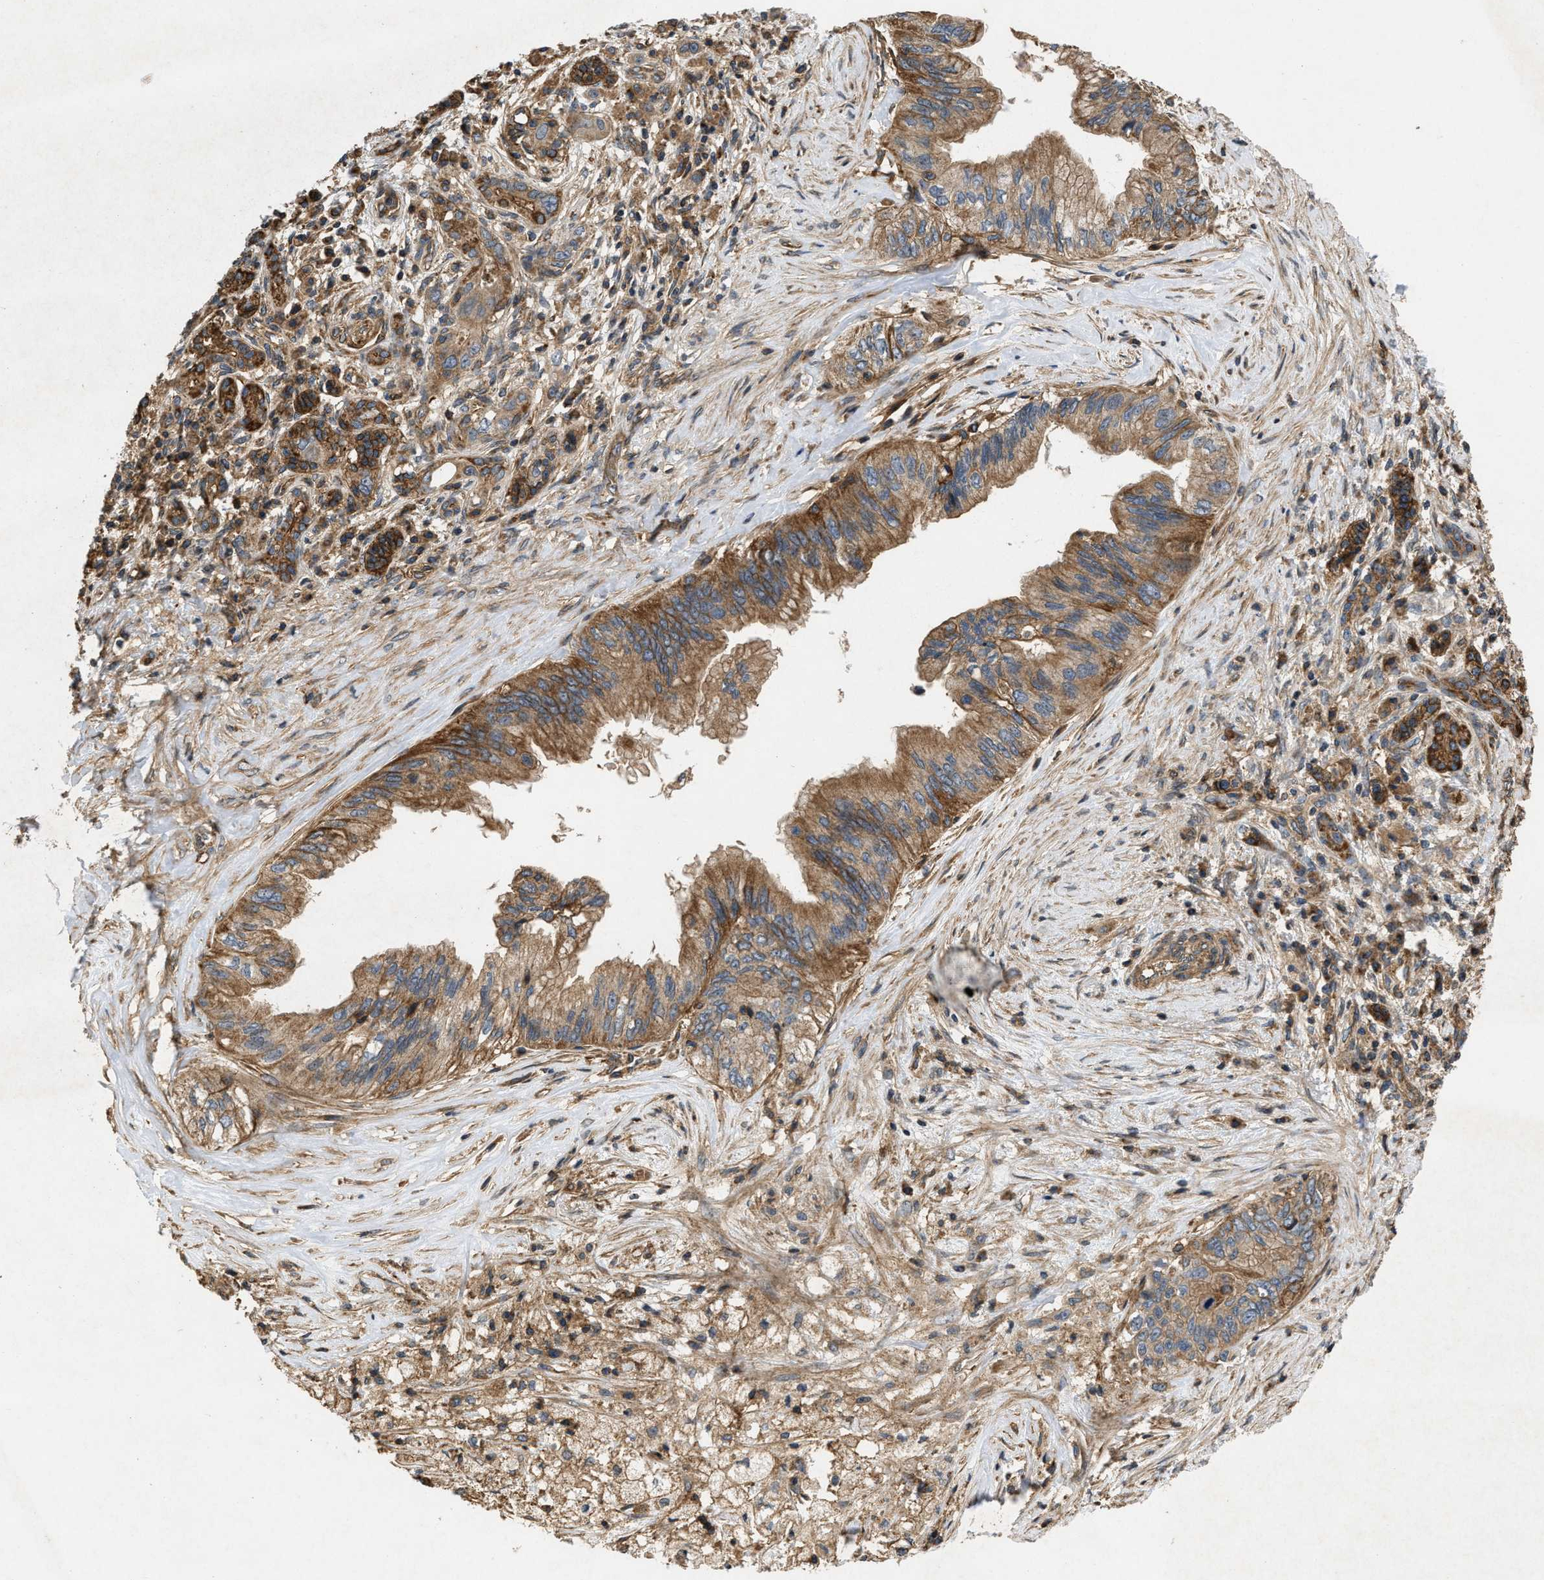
{"staining": {"intensity": "moderate", "quantity": ">75%", "location": "cytoplasmic/membranous"}, "tissue": "pancreatic cancer", "cell_type": "Tumor cells", "image_type": "cancer", "snomed": [{"axis": "morphology", "description": "Adenocarcinoma, NOS"}, {"axis": "topography", "description": "Pancreas"}], "caption": "Immunohistochemical staining of pancreatic cancer demonstrates medium levels of moderate cytoplasmic/membranous protein staining in approximately >75% of tumor cells. (Stains: DAB in brown, nuclei in blue, Microscopy: brightfield microscopy at high magnification).", "gene": "GNB4", "patient": {"sex": "female", "age": 73}}